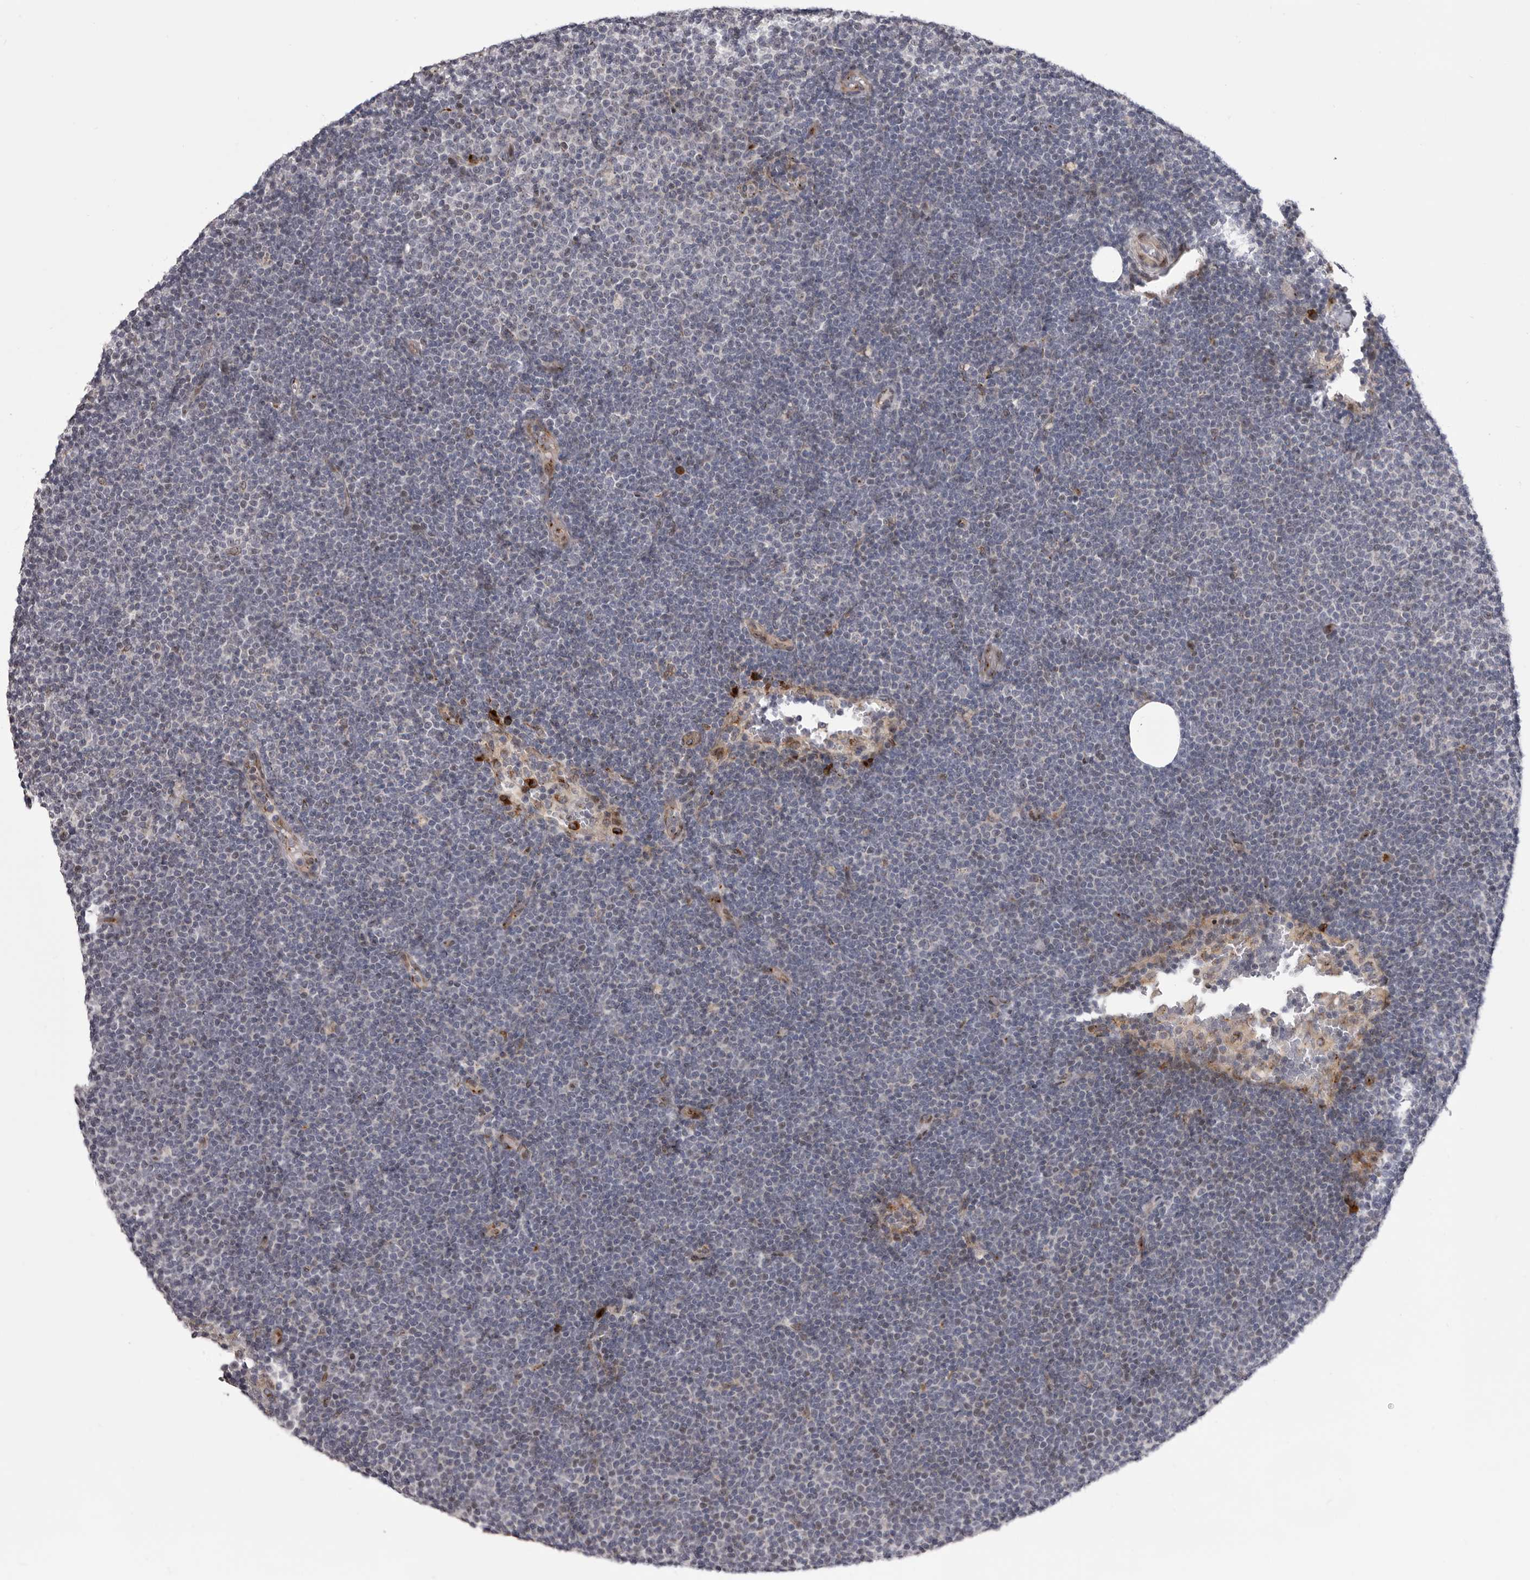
{"staining": {"intensity": "negative", "quantity": "none", "location": "none"}, "tissue": "lymphoma", "cell_type": "Tumor cells", "image_type": "cancer", "snomed": [{"axis": "morphology", "description": "Malignant lymphoma, non-Hodgkin's type, Low grade"}, {"axis": "topography", "description": "Lymph node"}], "caption": "Immunohistochemical staining of human malignant lymphoma, non-Hodgkin's type (low-grade) demonstrates no significant staining in tumor cells.", "gene": "WDR47", "patient": {"sex": "female", "age": 53}}